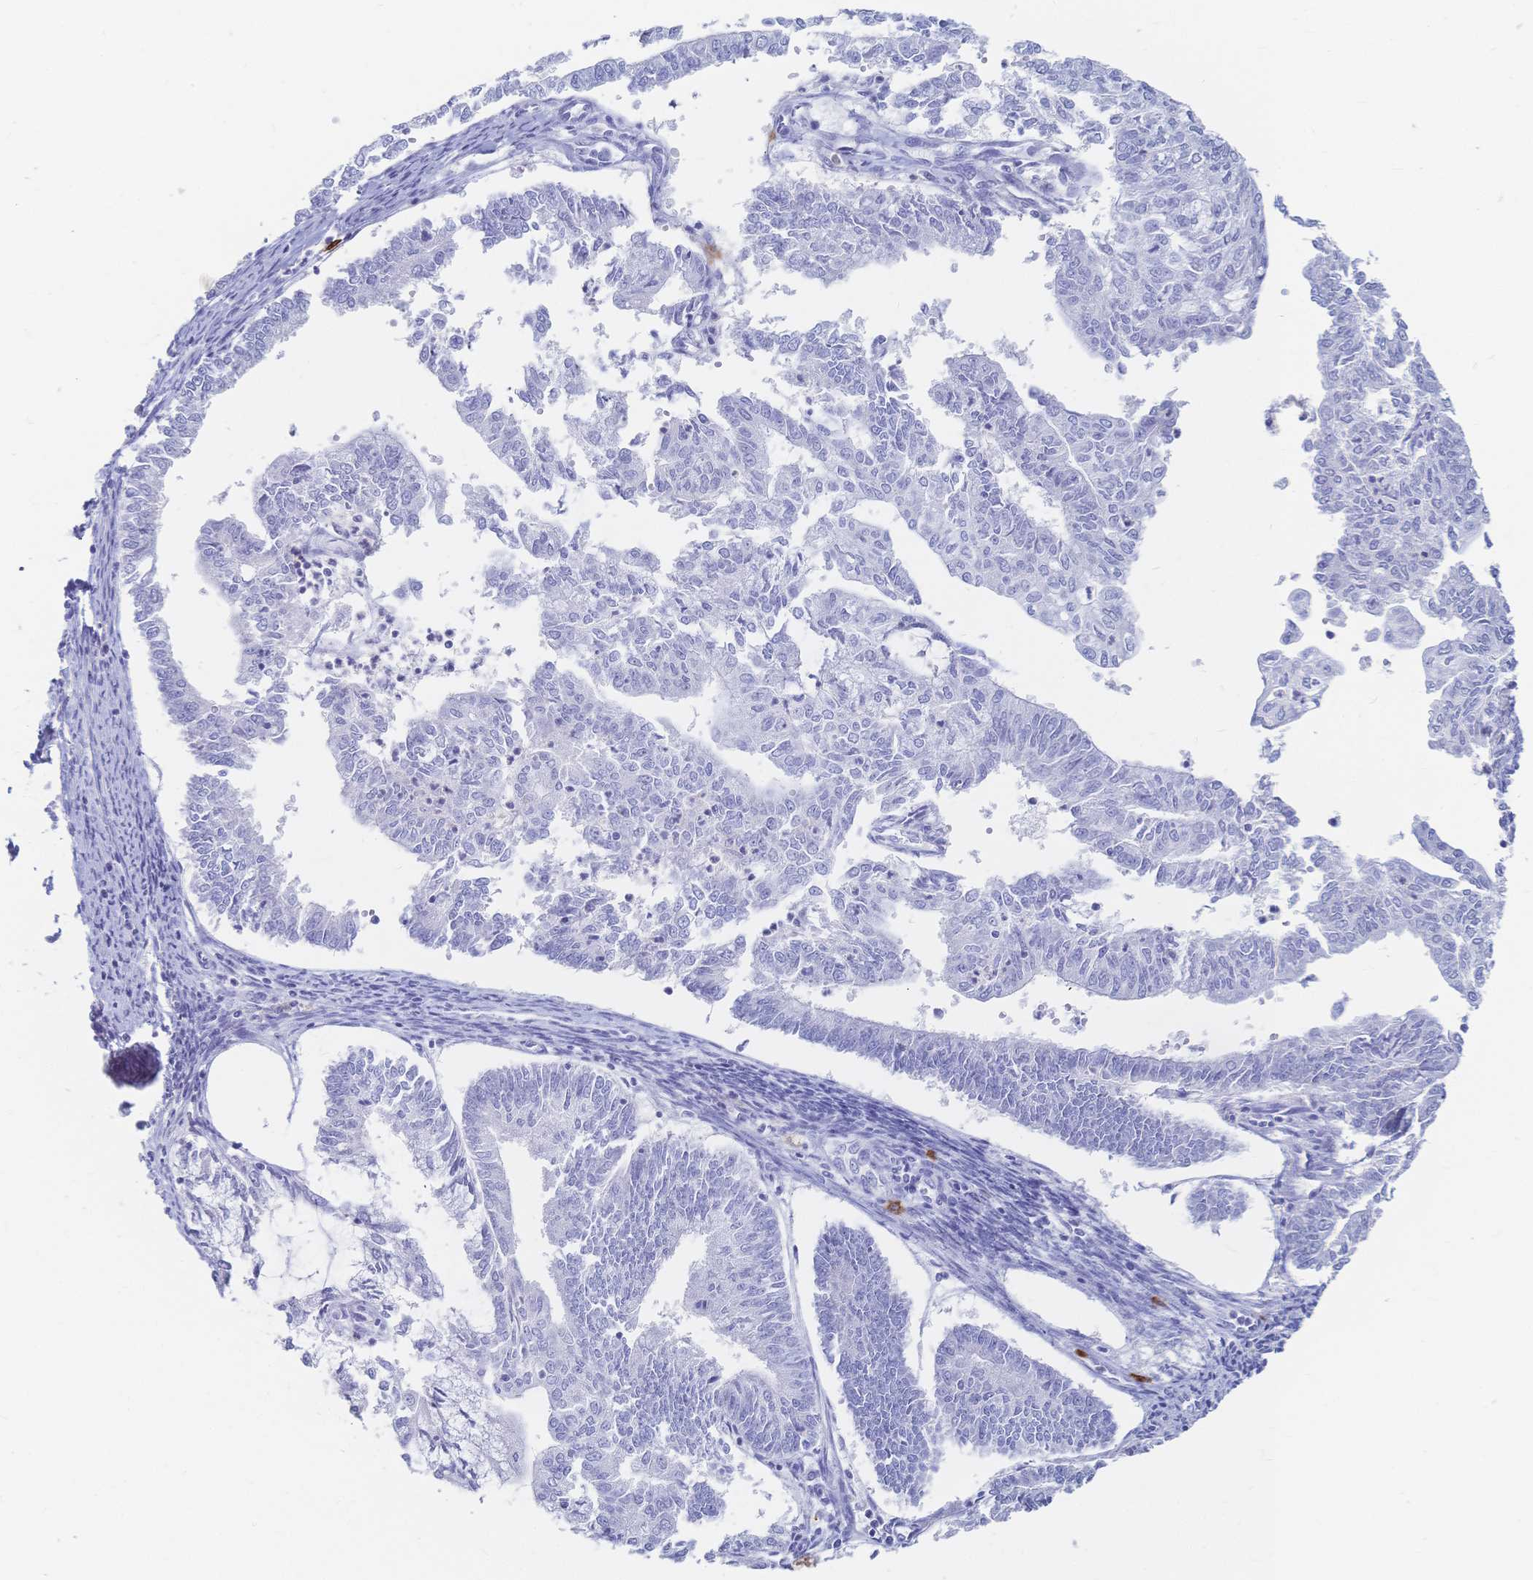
{"staining": {"intensity": "negative", "quantity": "none", "location": "none"}, "tissue": "endometrial cancer", "cell_type": "Tumor cells", "image_type": "cancer", "snomed": [{"axis": "morphology", "description": "Adenocarcinoma, NOS"}, {"axis": "topography", "description": "Endometrium"}], "caption": "DAB (3,3'-diaminobenzidine) immunohistochemical staining of endometrial adenocarcinoma exhibits no significant staining in tumor cells. The staining was performed using DAB (3,3'-diaminobenzidine) to visualize the protein expression in brown, while the nuclei were stained in blue with hematoxylin (Magnification: 20x).", "gene": "IL2RB", "patient": {"sex": "female", "age": 61}}